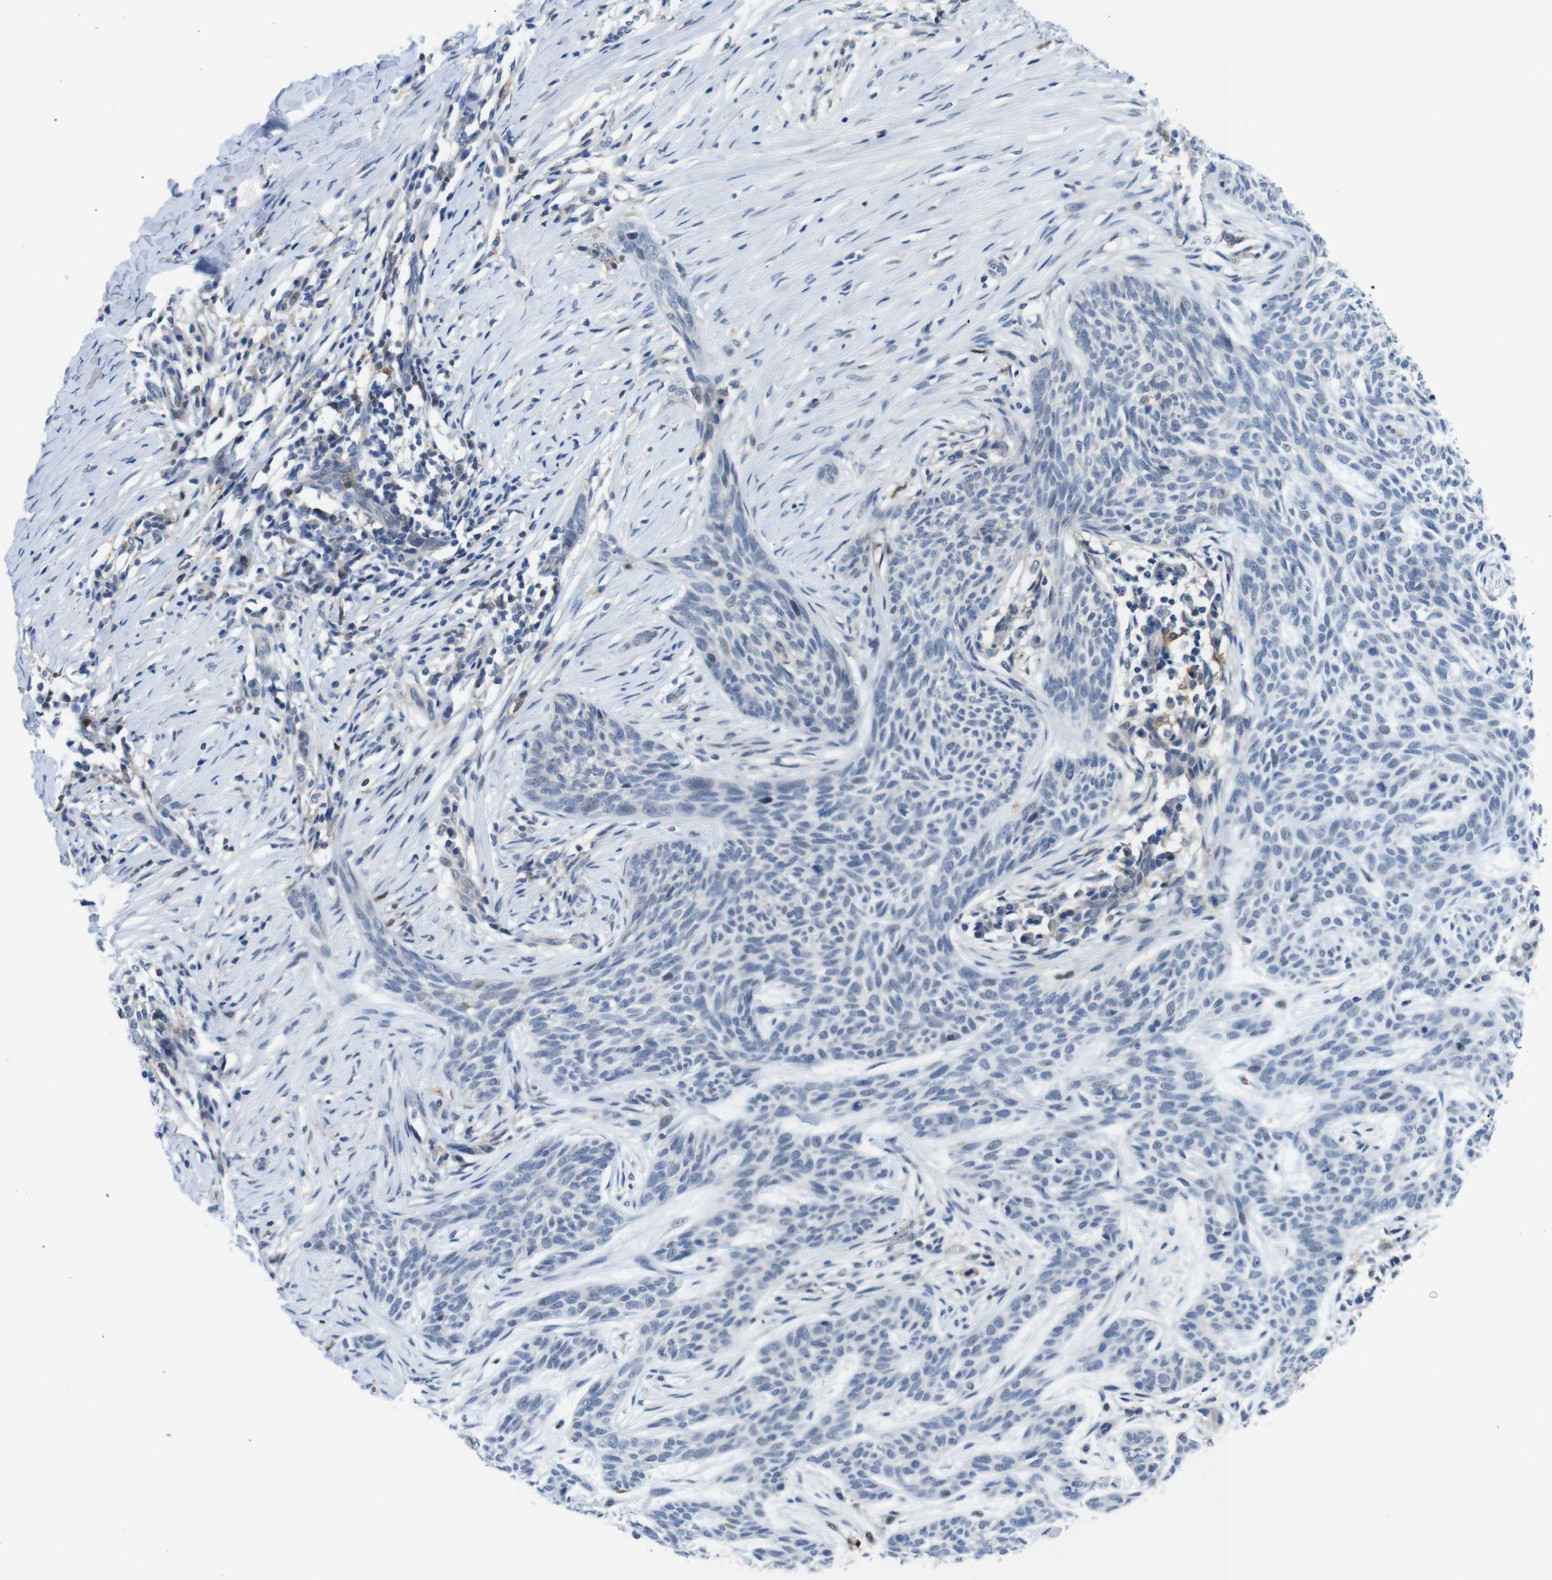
{"staining": {"intensity": "negative", "quantity": "none", "location": "none"}, "tissue": "skin cancer", "cell_type": "Tumor cells", "image_type": "cancer", "snomed": [{"axis": "morphology", "description": "Basal cell carcinoma"}, {"axis": "topography", "description": "Skin"}], "caption": "Skin basal cell carcinoma stained for a protein using immunohistochemistry displays no staining tumor cells.", "gene": "CD300C", "patient": {"sex": "female", "age": 59}}